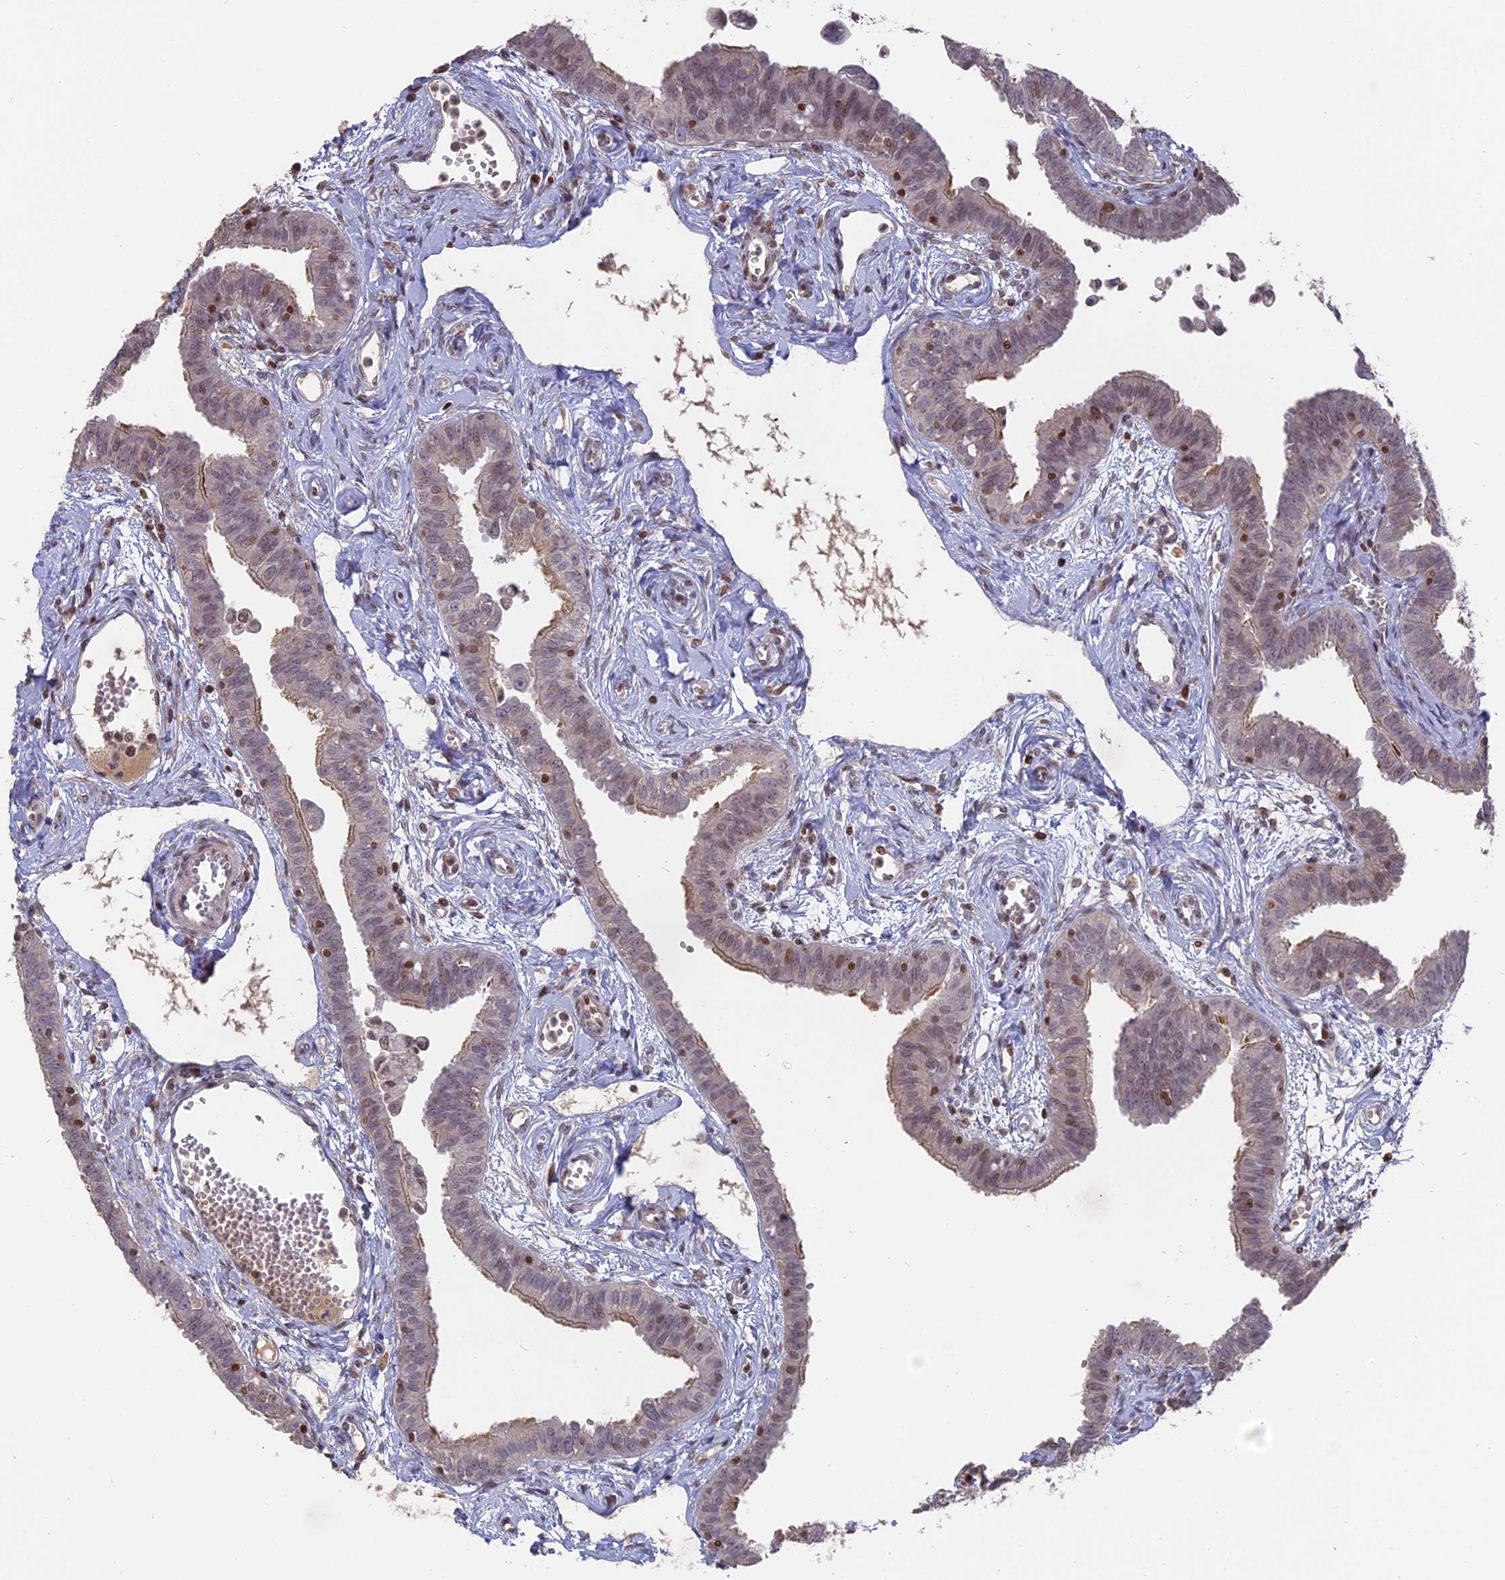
{"staining": {"intensity": "weak", "quantity": "25%-75%", "location": "cytoplasmic/membranous,nuclear"}, "tissue": "fallopian tube", "cell_type": "Glandular cells", "image_type": "normal", "snomed": [{"axis": "morphology", "description": "Normal tissue, NOS"}, {"axis": "morphology", "description": "Carcinoma, NOS"}, {"axis": "topography", "description": "Fallopian tube"}, {"axis": "topography", "description": "Ovary"}], "caption": "Immunohistochemical staining of benign fallopian tube displays 25%-75% levels of weak cytoplasmic/membranous,nuclear protein positivity in about 25%-75% of glandular cells. The staining was performed using DAB (3,3'-diaminobenzidine), with brown indicating positive protein expression. Nuclei are stained blue with hematoxylin.", "gene": "NR1H3", "patient": {"sex": "female", "age": 59}}